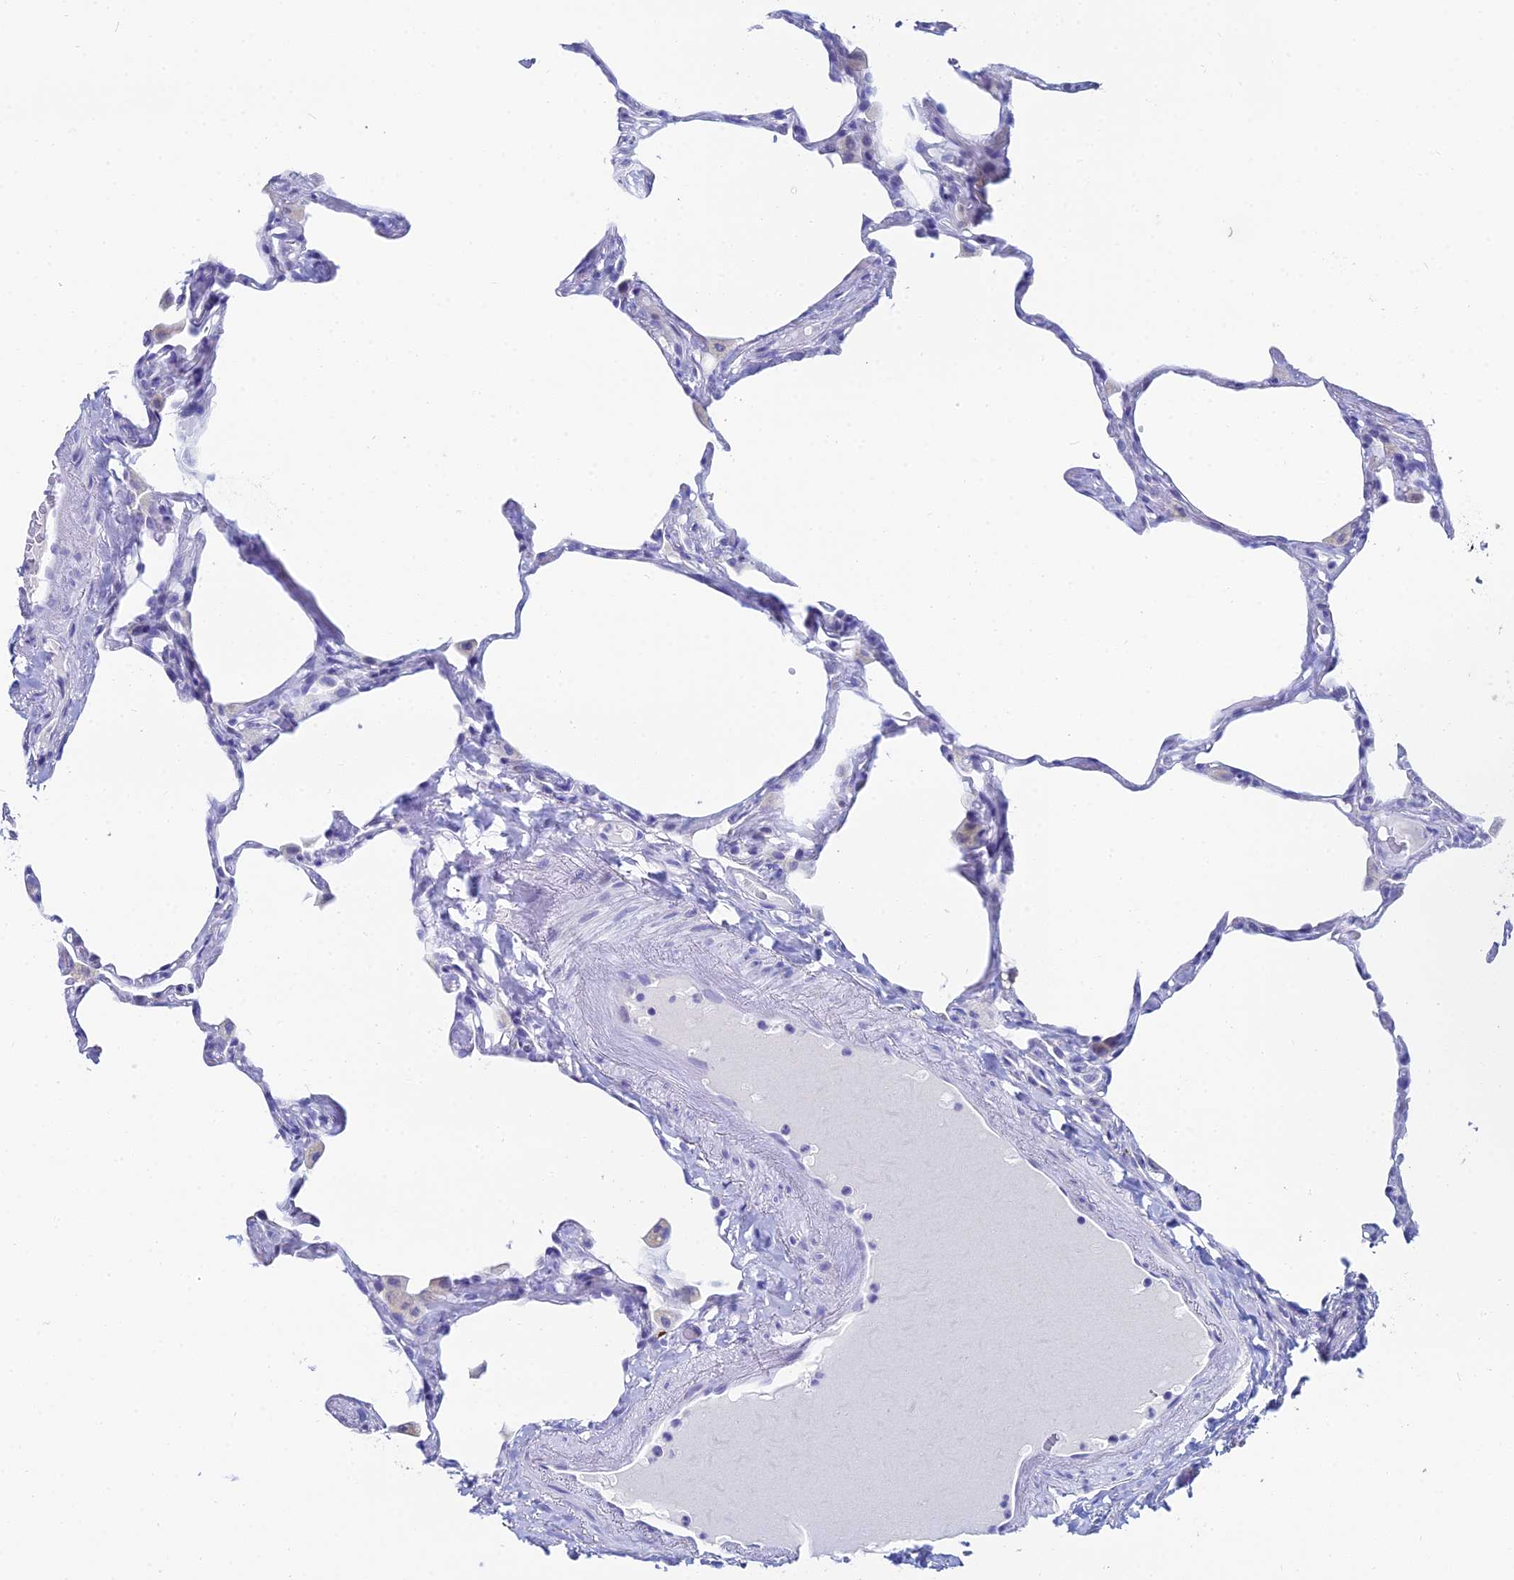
{"staining": {"intensity": "negative", "quantity": "none", "location": "none"}, "tissue": "lung", "cell_type": "Alveolar cells", "image_type": "normal", "snomed": [{"axis": "morphology", "description": "Normal tissue, NOS"}, {"axis": "topography", "description": "Lung"}], "caption": "An immunohistochemistry photomicrograph of benign lung is shown. There is no staining in alveolar cells of lung.", "gene": "HSPA1L", "patient": {"sex": "male", "age": 65}}